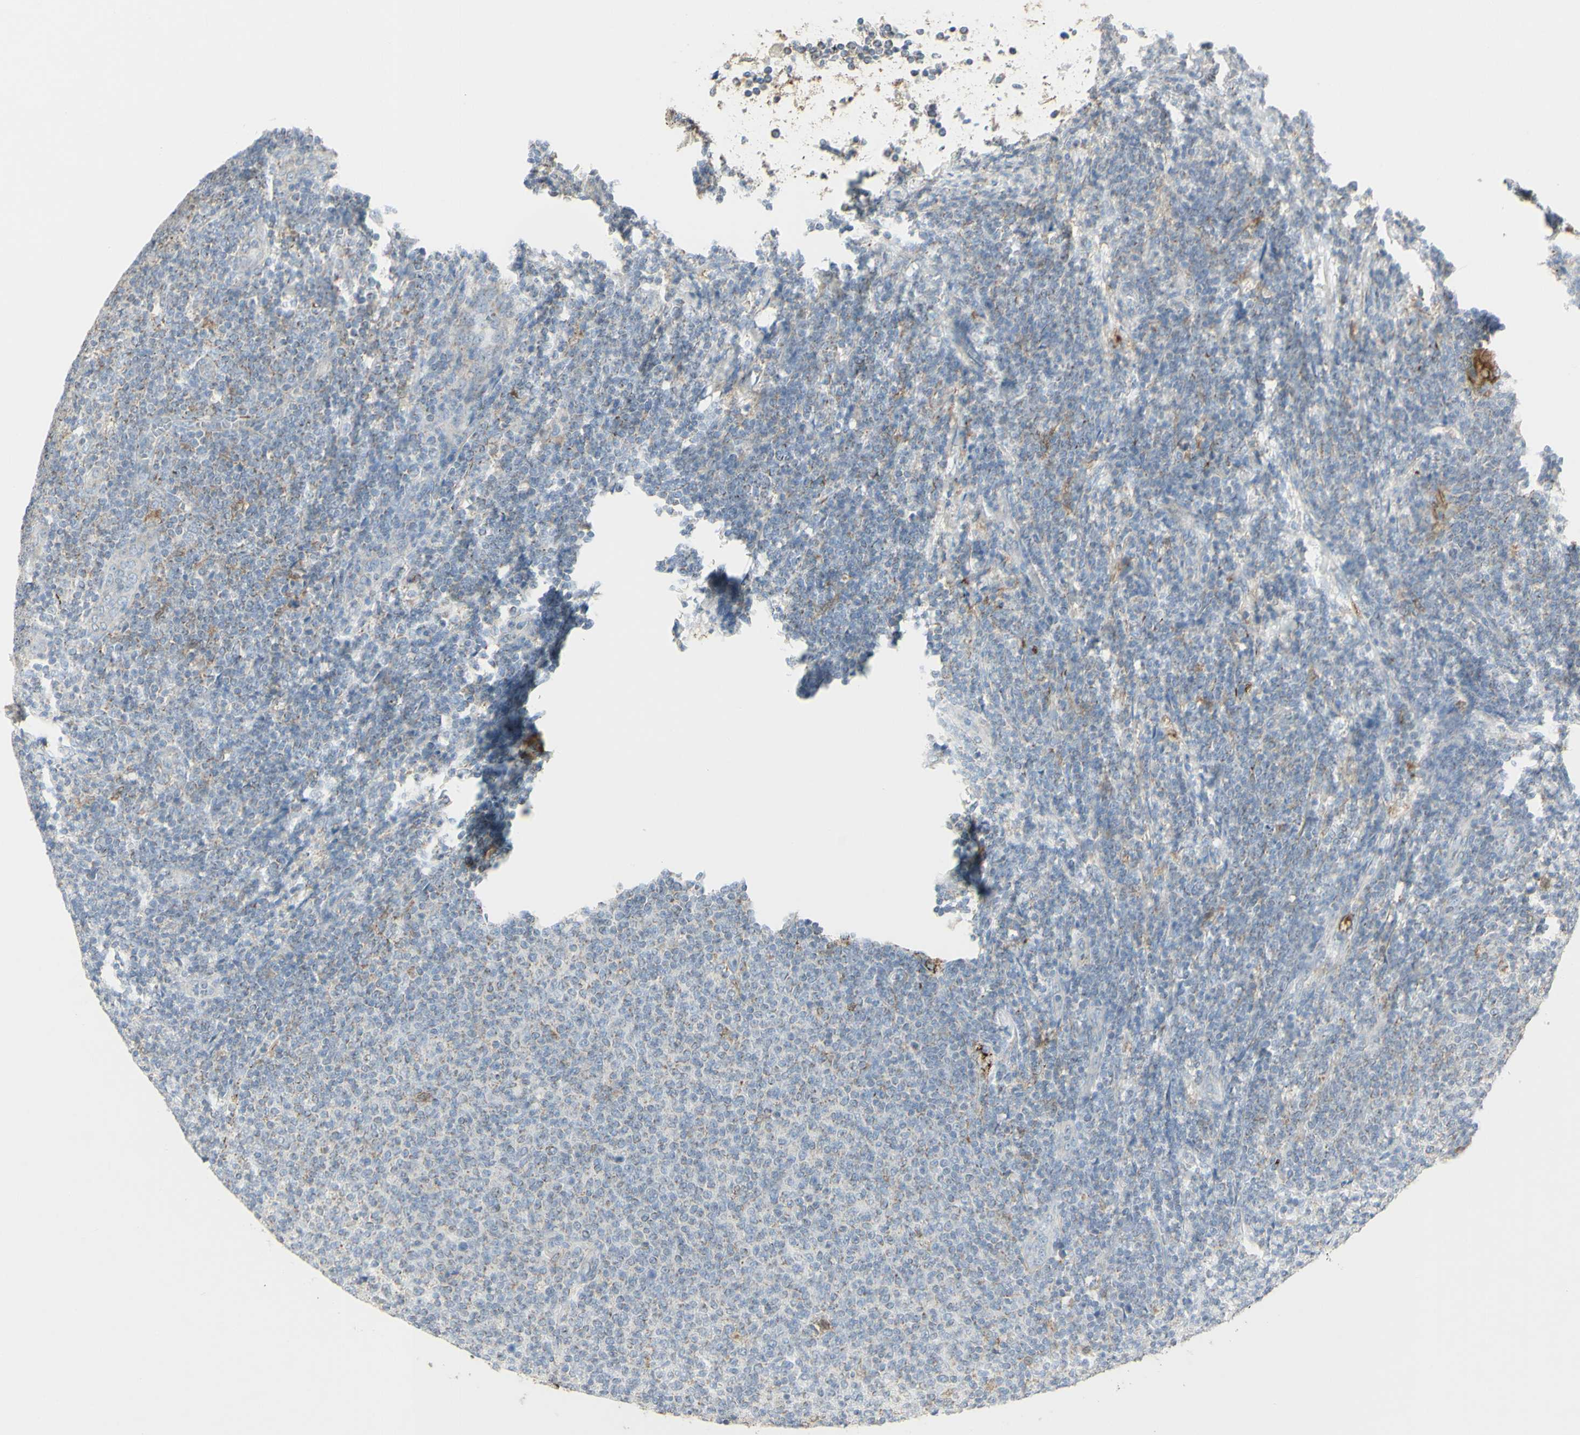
{"staining": {"intensity": "weak", "quantity": "<25%", "location": "cytoplasmic/membranous"}, "tissue": "lymphoma", "cell_type": "Tumor cells", "image_type": "cancer", "snomed": [{"axis": "morphology", "description": "Malignant lymphoma, non-Hodgkin's type, Low grade"}, {"axis": "topography", "description": "Lymph node"}], "caption": "Tumor cells are negative for brown protein staining in lymphoma.", "gene": "CNTNAP1", "patient": {"sex": "male", "age": 66}}